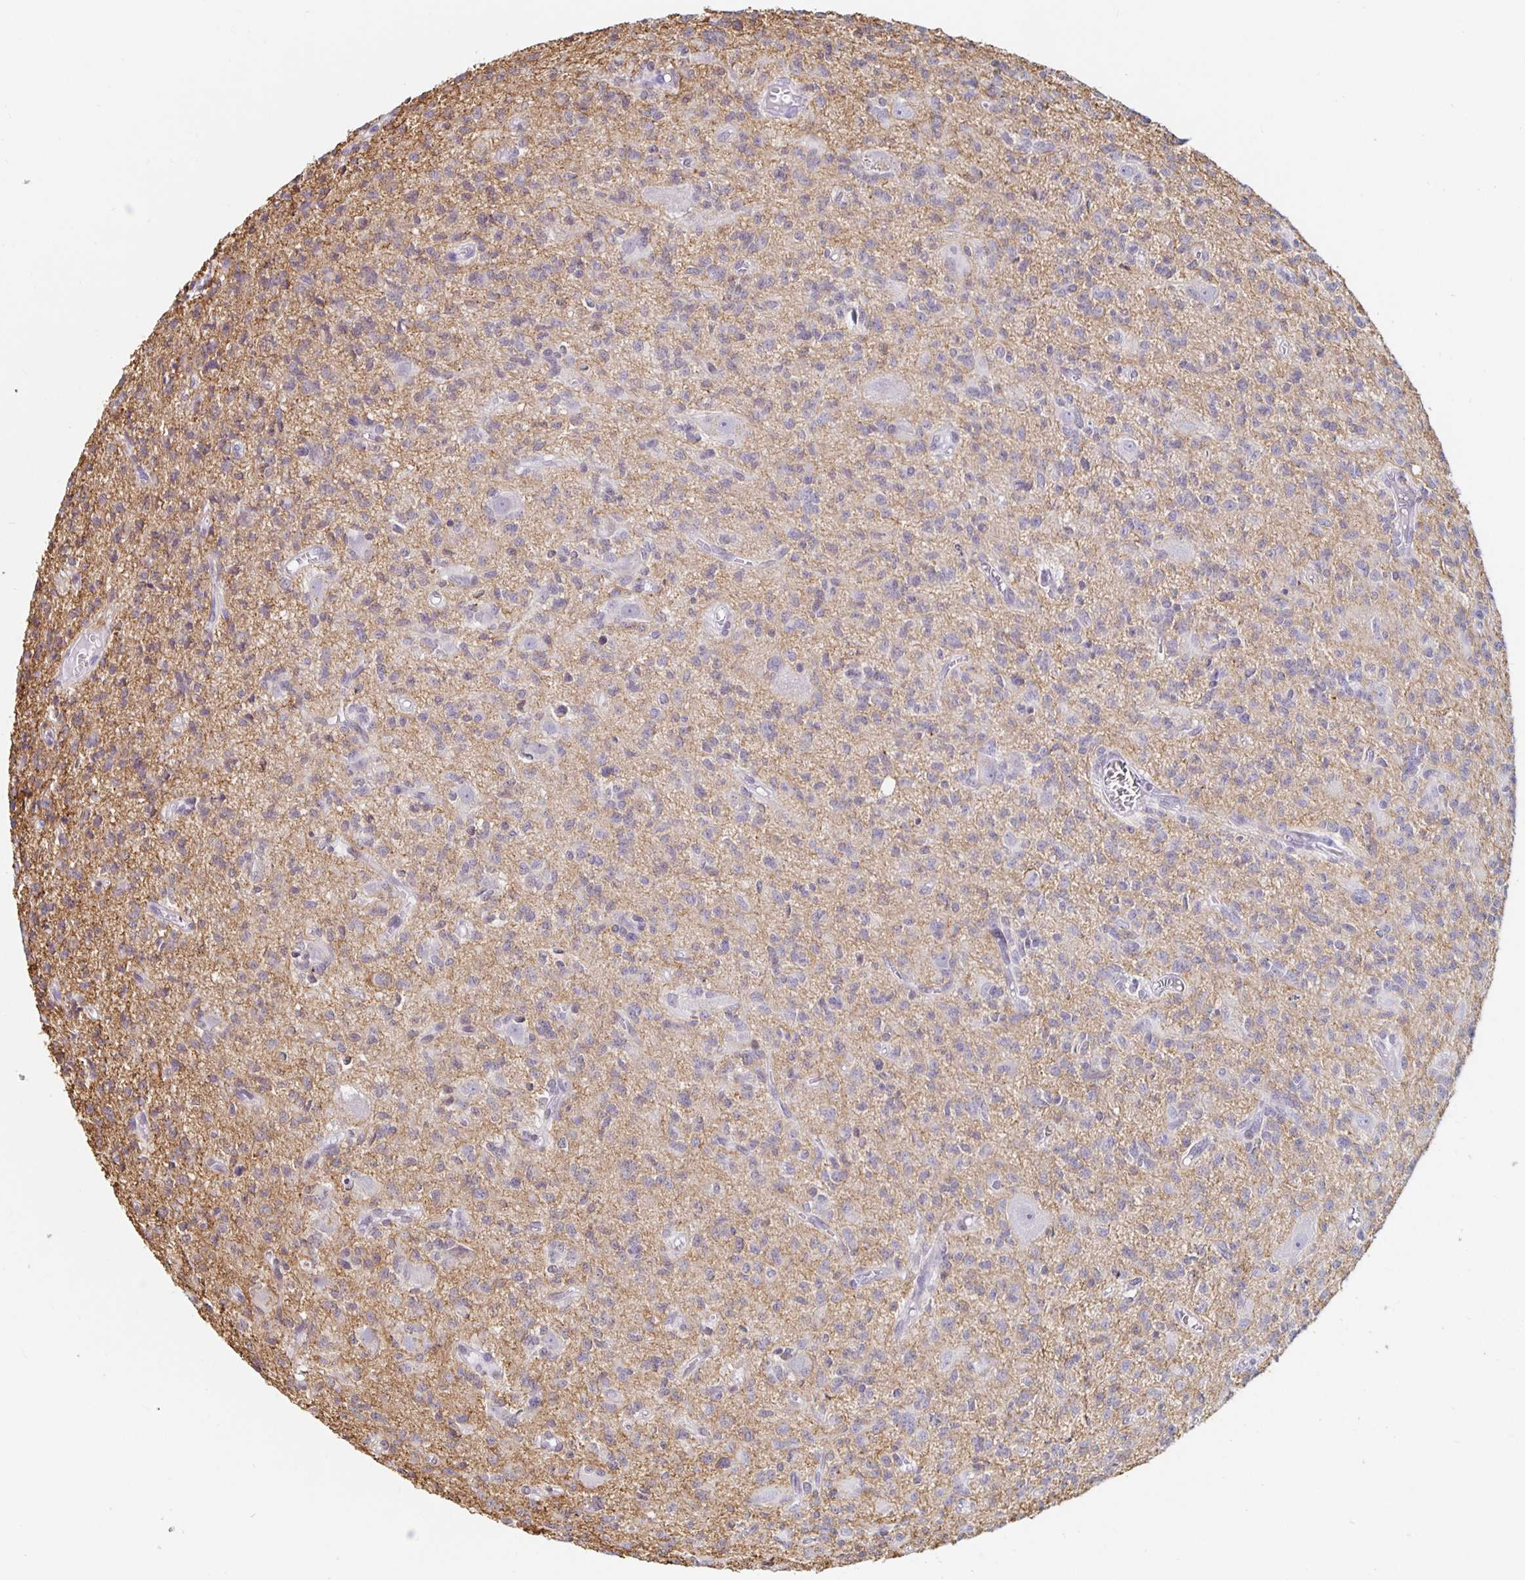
{"staining": {"intensity": "weak", "quantity": "<25%", "location": "cytoplasmic/membranous"}, "tissue": "glioma", "cell_type": "Tumor cells", "image_type": "cancer", "snomed": [{"axis": "morphology", "description": "Glioma, malignant, Low grade"}, {"axis": "topography", "description": "Brain"}], "caption": "This image is of glioma stained with IHC to label a protein in brown with the nuclei are counter-stained blue. There is no staining in tumor cells.", "gene": "KCNQ2", "patient": {"sex": "male", "age": 64}}